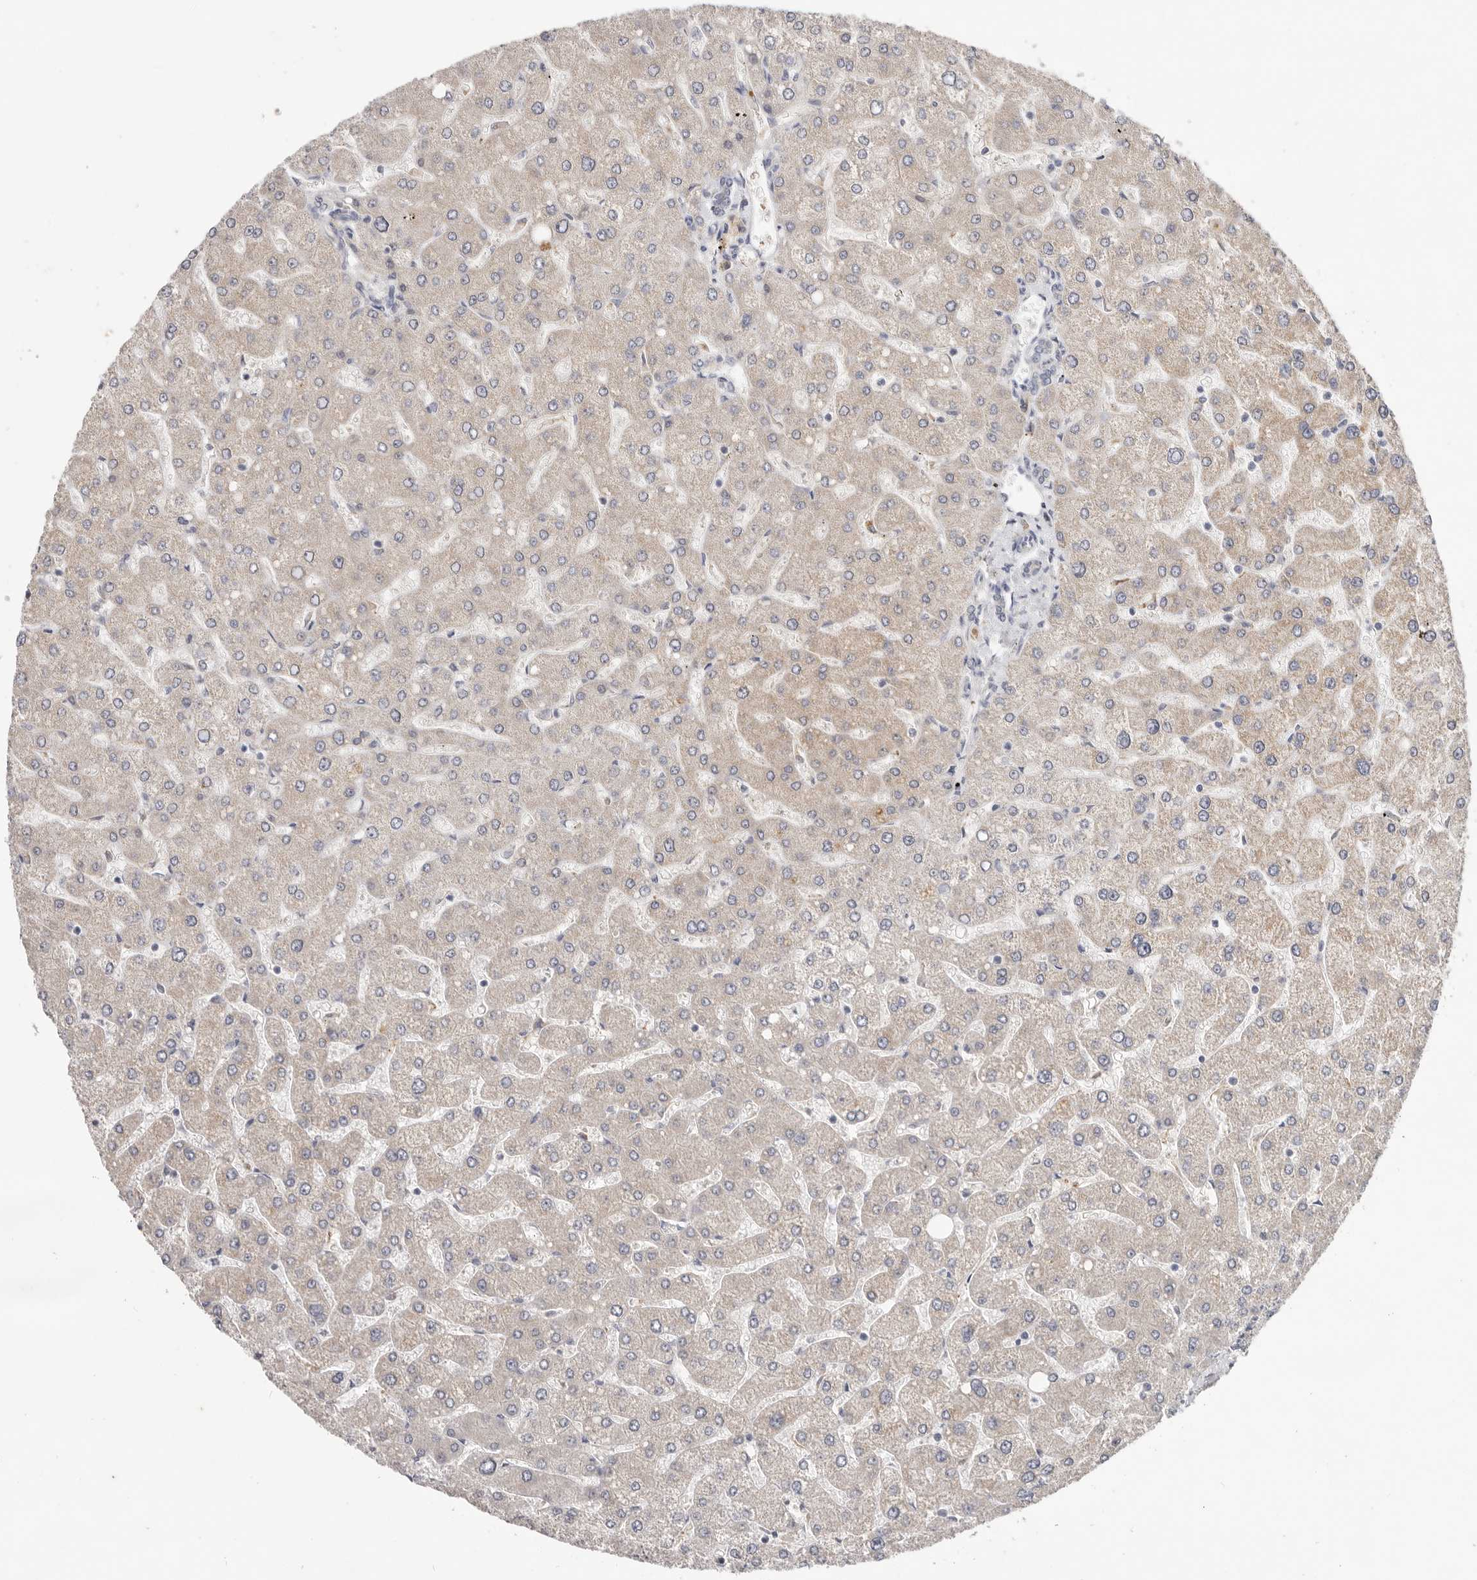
{"staining": {"intensity": "negative", "quantity": "none", "location": "none"}, "tissue": "liver", "cell_type": "Cholangiocytes", "image_type": "normal", "snomed": [{"axis": "morphology", "description": "Normal tissue, NOS"}, {"axis": "topography", "description": "Liver"}], "caption": "Liver was stained to show a protein in brown. There is no significant positivity in cholangiocytes. (Brightfield microscopy of DAB (3,3'-diaminobenzidine) immunohistochemistry at high magnification).", "gene": "WDR77", "patient": {"sex": "male", "age": 55}}